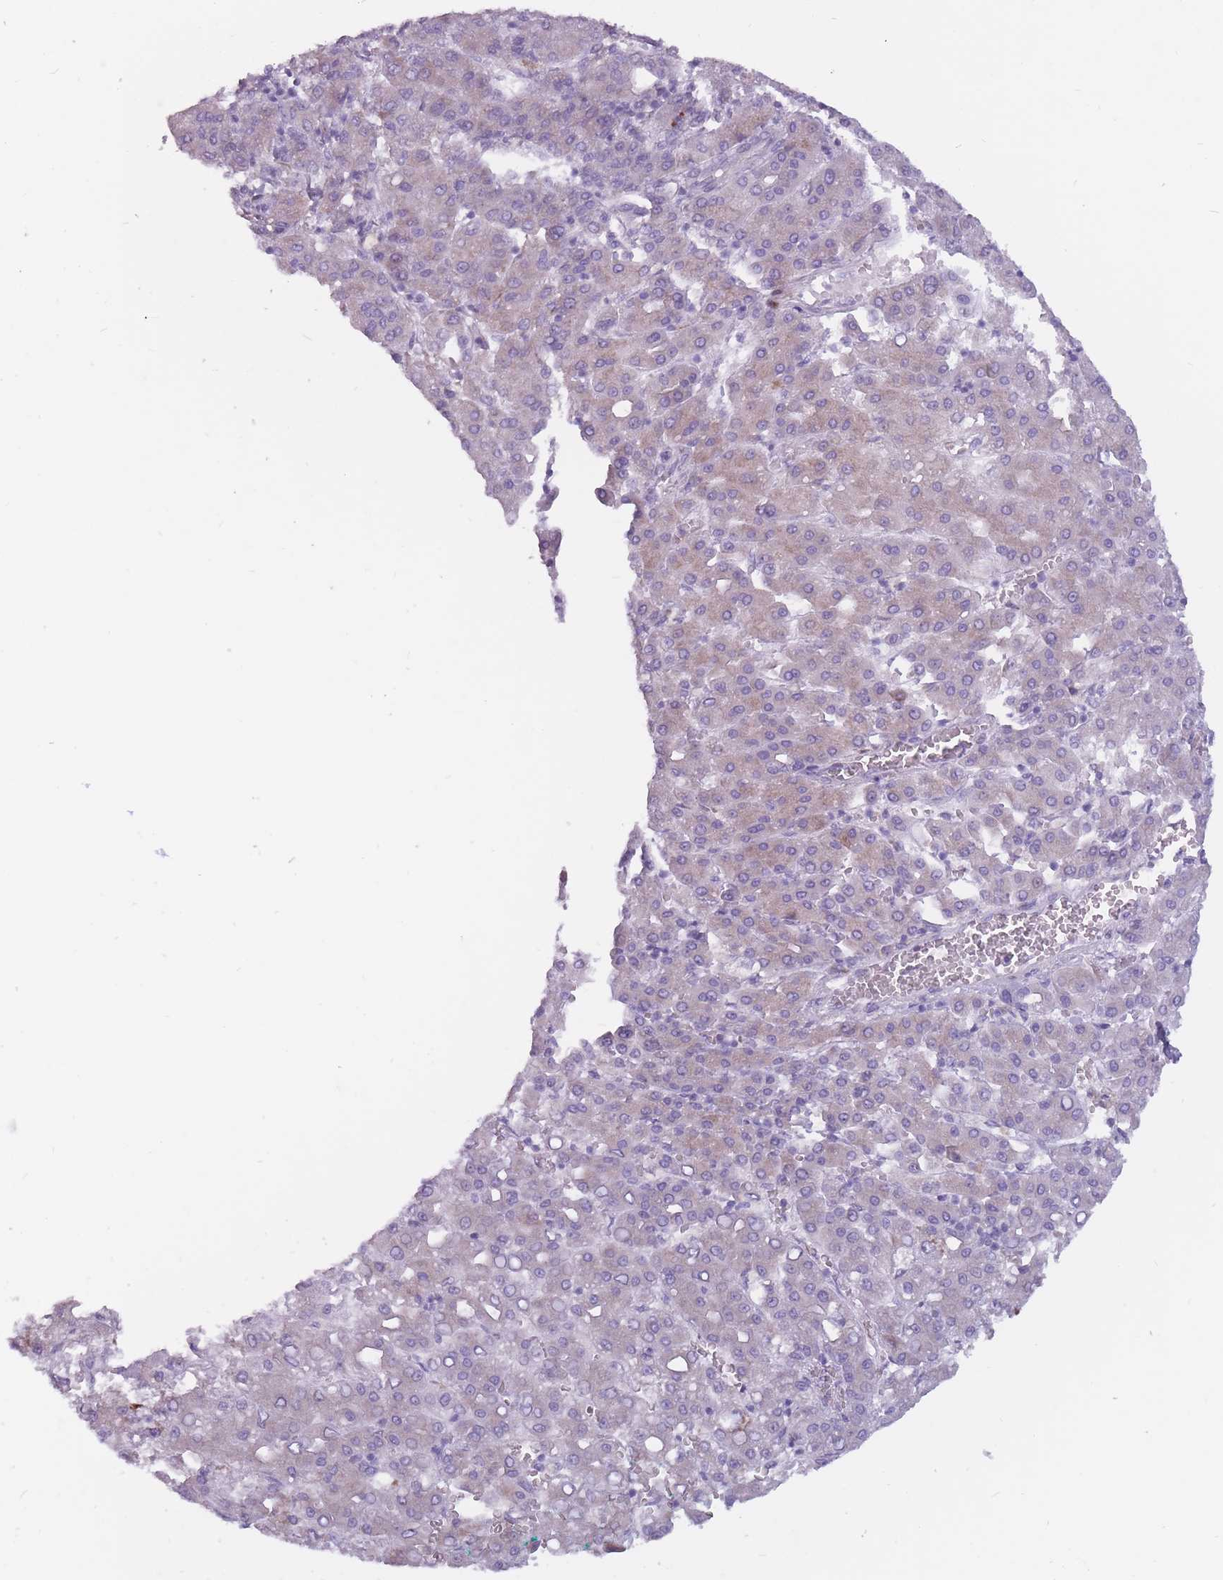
{"staining": {"intensity": "weak", "quantity": "<25%", "location": "cytoplasmic/membranous"}, "tissue": "liver cancer", "cell_type": "Tumor cells", "image_type": "cancer", "snomed": [{"axis": "morphology", "description": "Carcinoma, Hepatocellular, NOS"}, {"axis": "topography", "description": "Liver"}], "caption": "DAB immunohistochemical staining of hepatocellular carcinoma (liver) displays no significant expression in tumor cells.", "gene": "RPL18", "patient": {"sex": "male", "age": 65}}